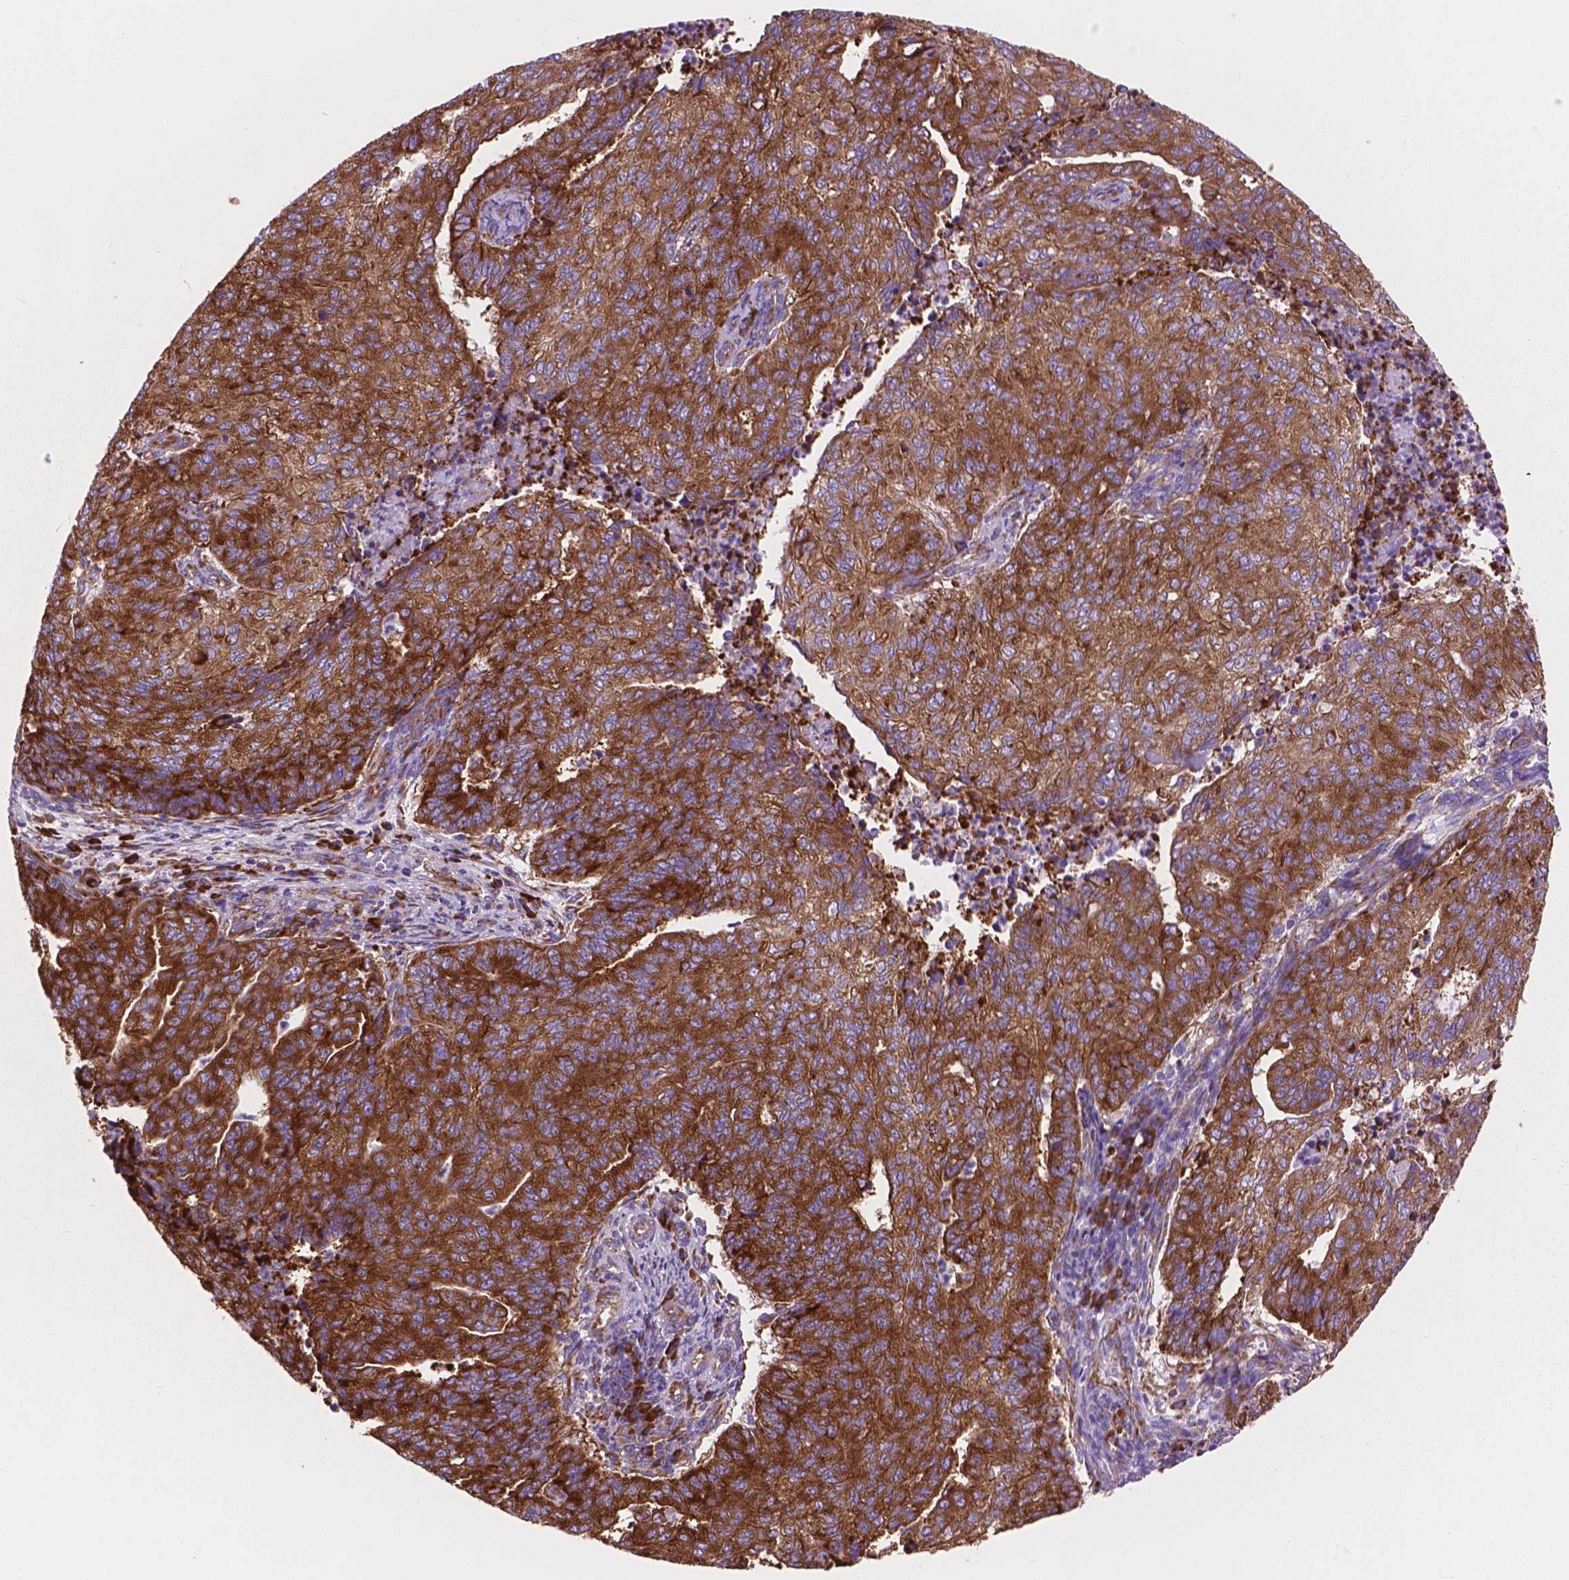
{"staining": {"intensity": "moderate", "quantity": ">75%", "location": "cytoplasmic/membranous"}, "tissue": "endometrial cancer", "cell_type": "Tumor cells", "image_type": "cancer", "snomed": [{"axis": "morphology", "description": "Adenocarcinoma, NOS"}, {"axis": "topography", "description": "Endometrium"}], "caption": "Endometrial cancer stained for a protein (brown) demonstrates moderate cytoplasmic/membranous positive staining in about >75% of tumor cells.", "gene": "RPL37A", "patient": {"sex": "female", "age": 82}}